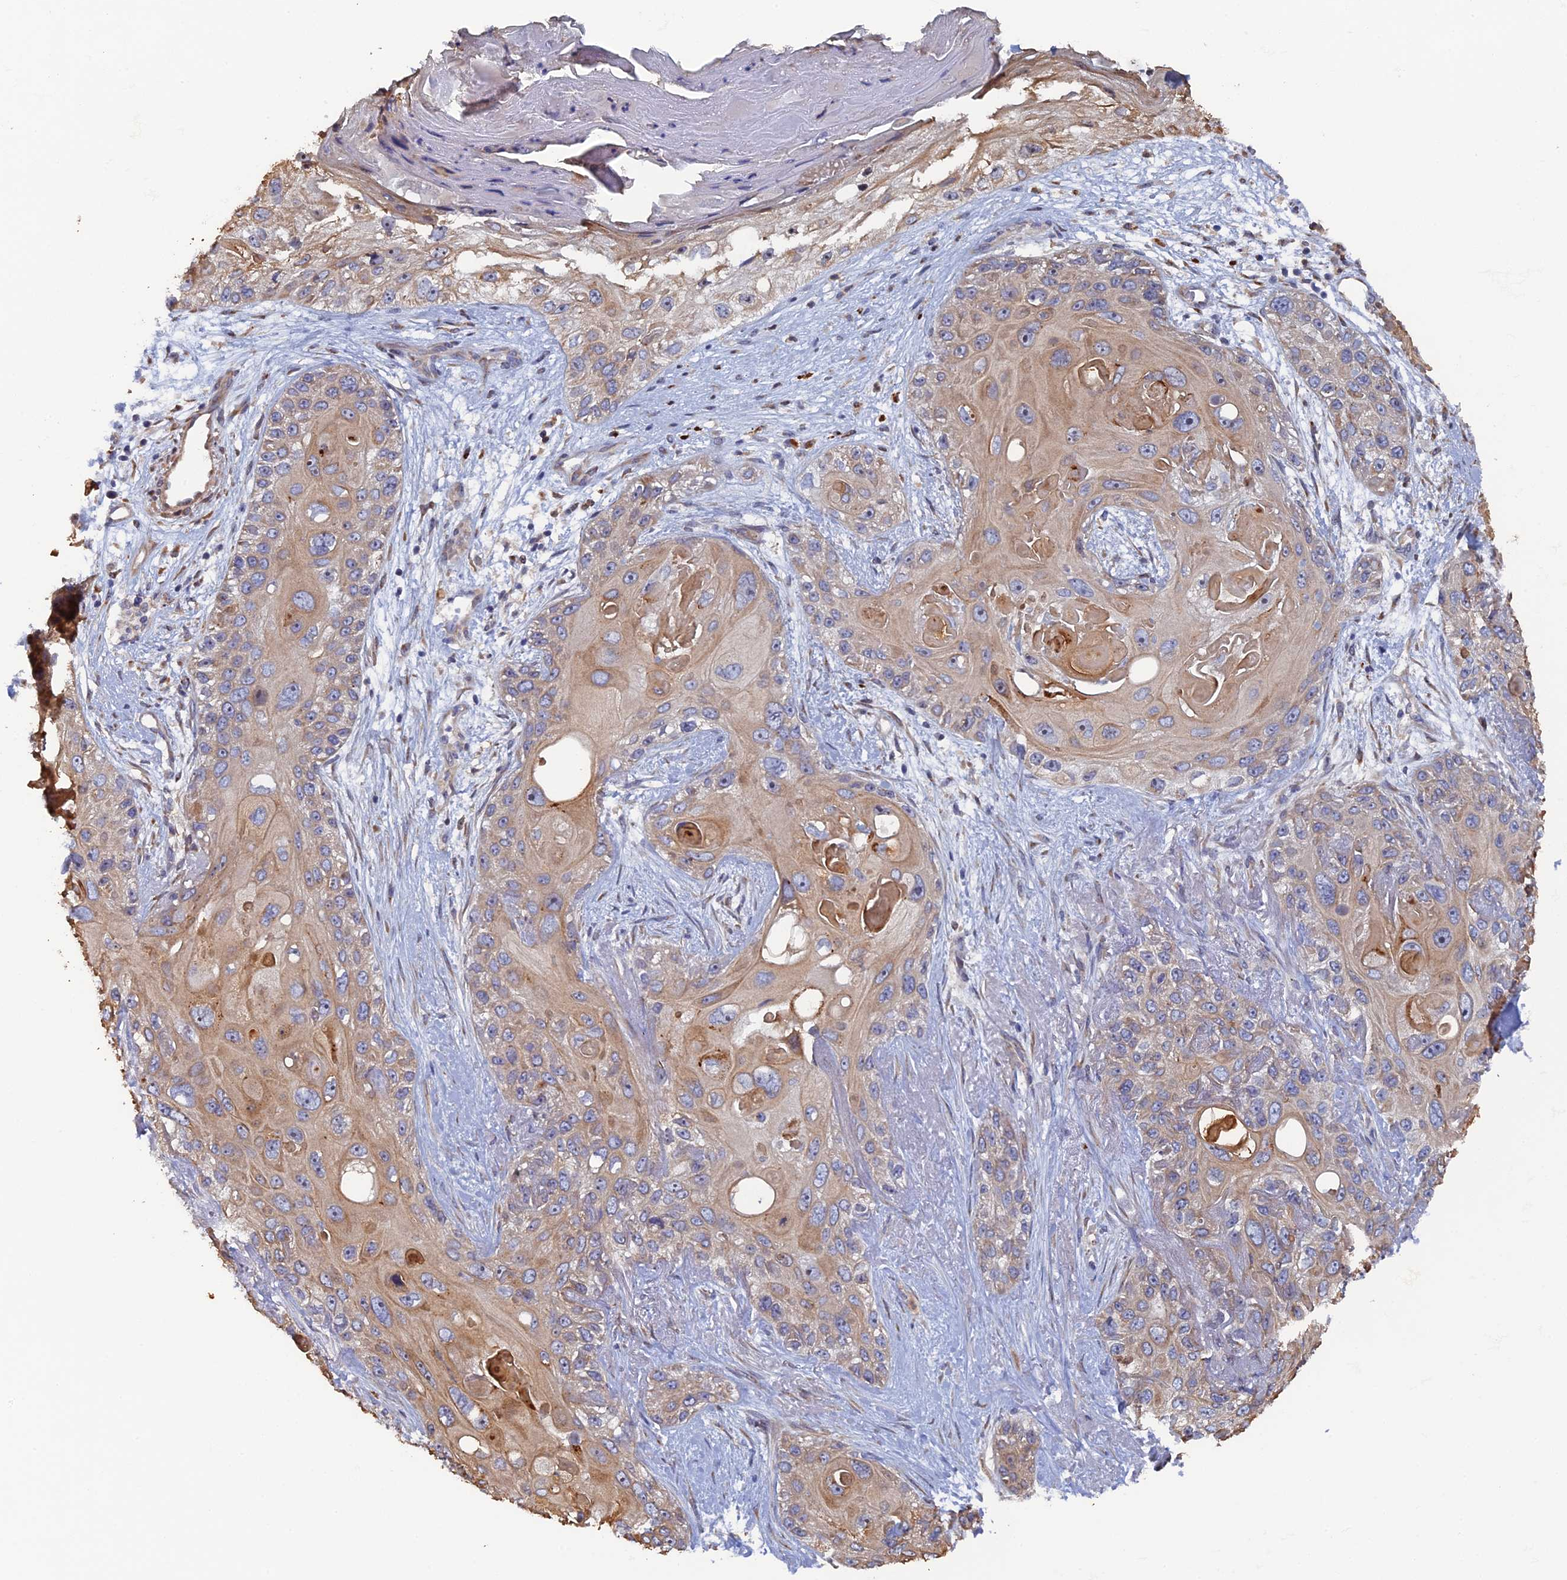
{"staining": {"intensity": "moderate", "quantity": ">75%", "location": "cytoplasmic/membranous"}, "tissue": "skin cancer", "cell_type": "Tumor cells", "image_type": "cancer", "snomed": [{"axis": "morphology", "description": "Normal tissue, NOS"}, {"axis": "morphology", "description": "Squamous cell carcinoma, NOS"}, {"axis": "topography", "description": "Skin"}], "caption": "Squamous cell carcinoma (skin) stained with a protein marker shows moderate staining in tumor cells.", "gene": "VPS37C", "patient": {"sex": "male", "age": 72}}